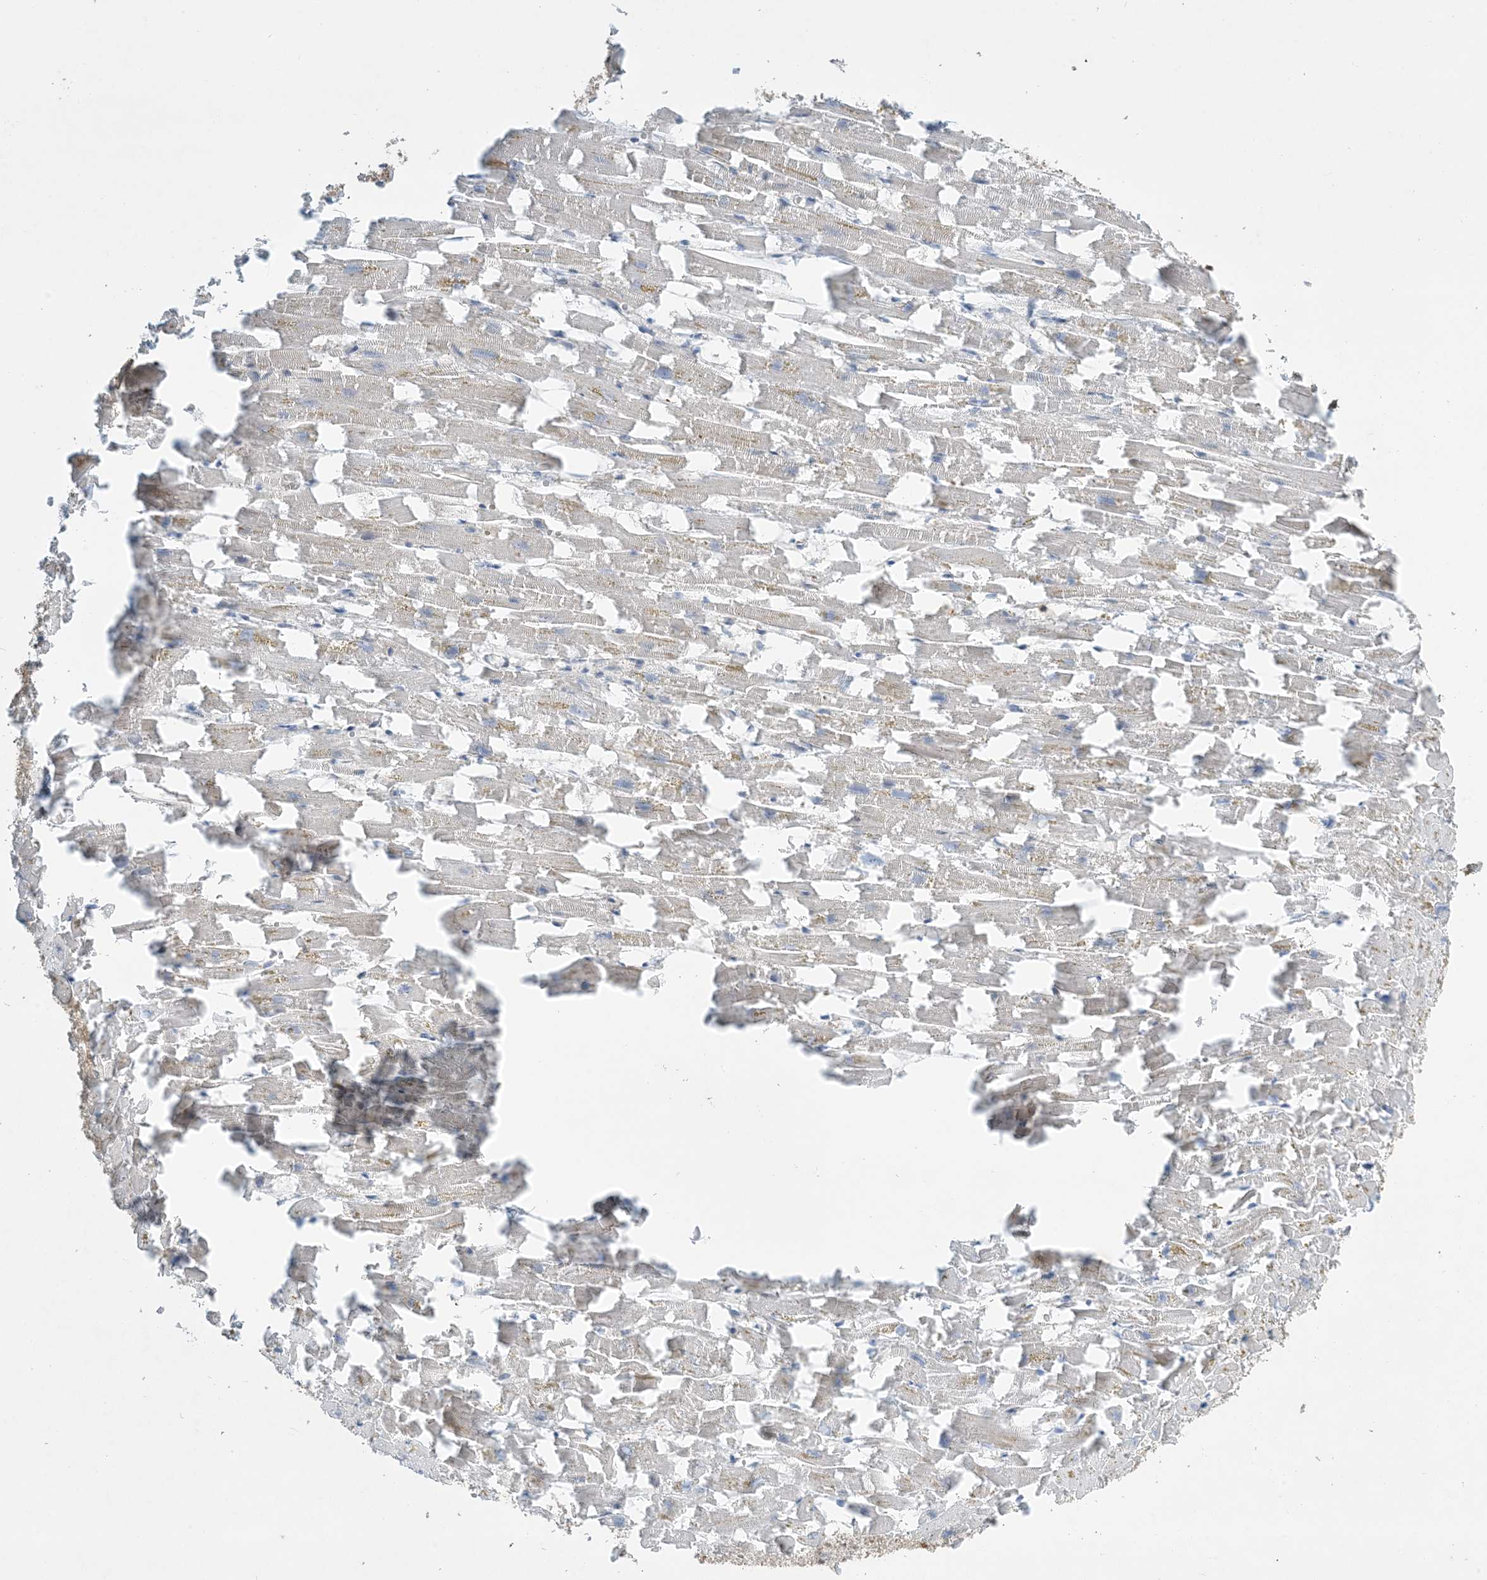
{"staining": {"intensity": "weak", "quantity": "<25%", "location": "cytoplasmic/membranous"}, "tissue": "heart muscle", "cell_type": "Cardiomyocytes", "image_type": "normal", "snomed": [{"axis": "morphology", "description": "Normal tissue, NOS"}, {"axis": "topography", "description": "Heart"}], "caption": "Immunohistochemical staining of benign human heart muscle reveals no significant expression in cardiomyocytes.", "gene": "TMSB4X", "patient": {"sex": "female", "age": 64}}